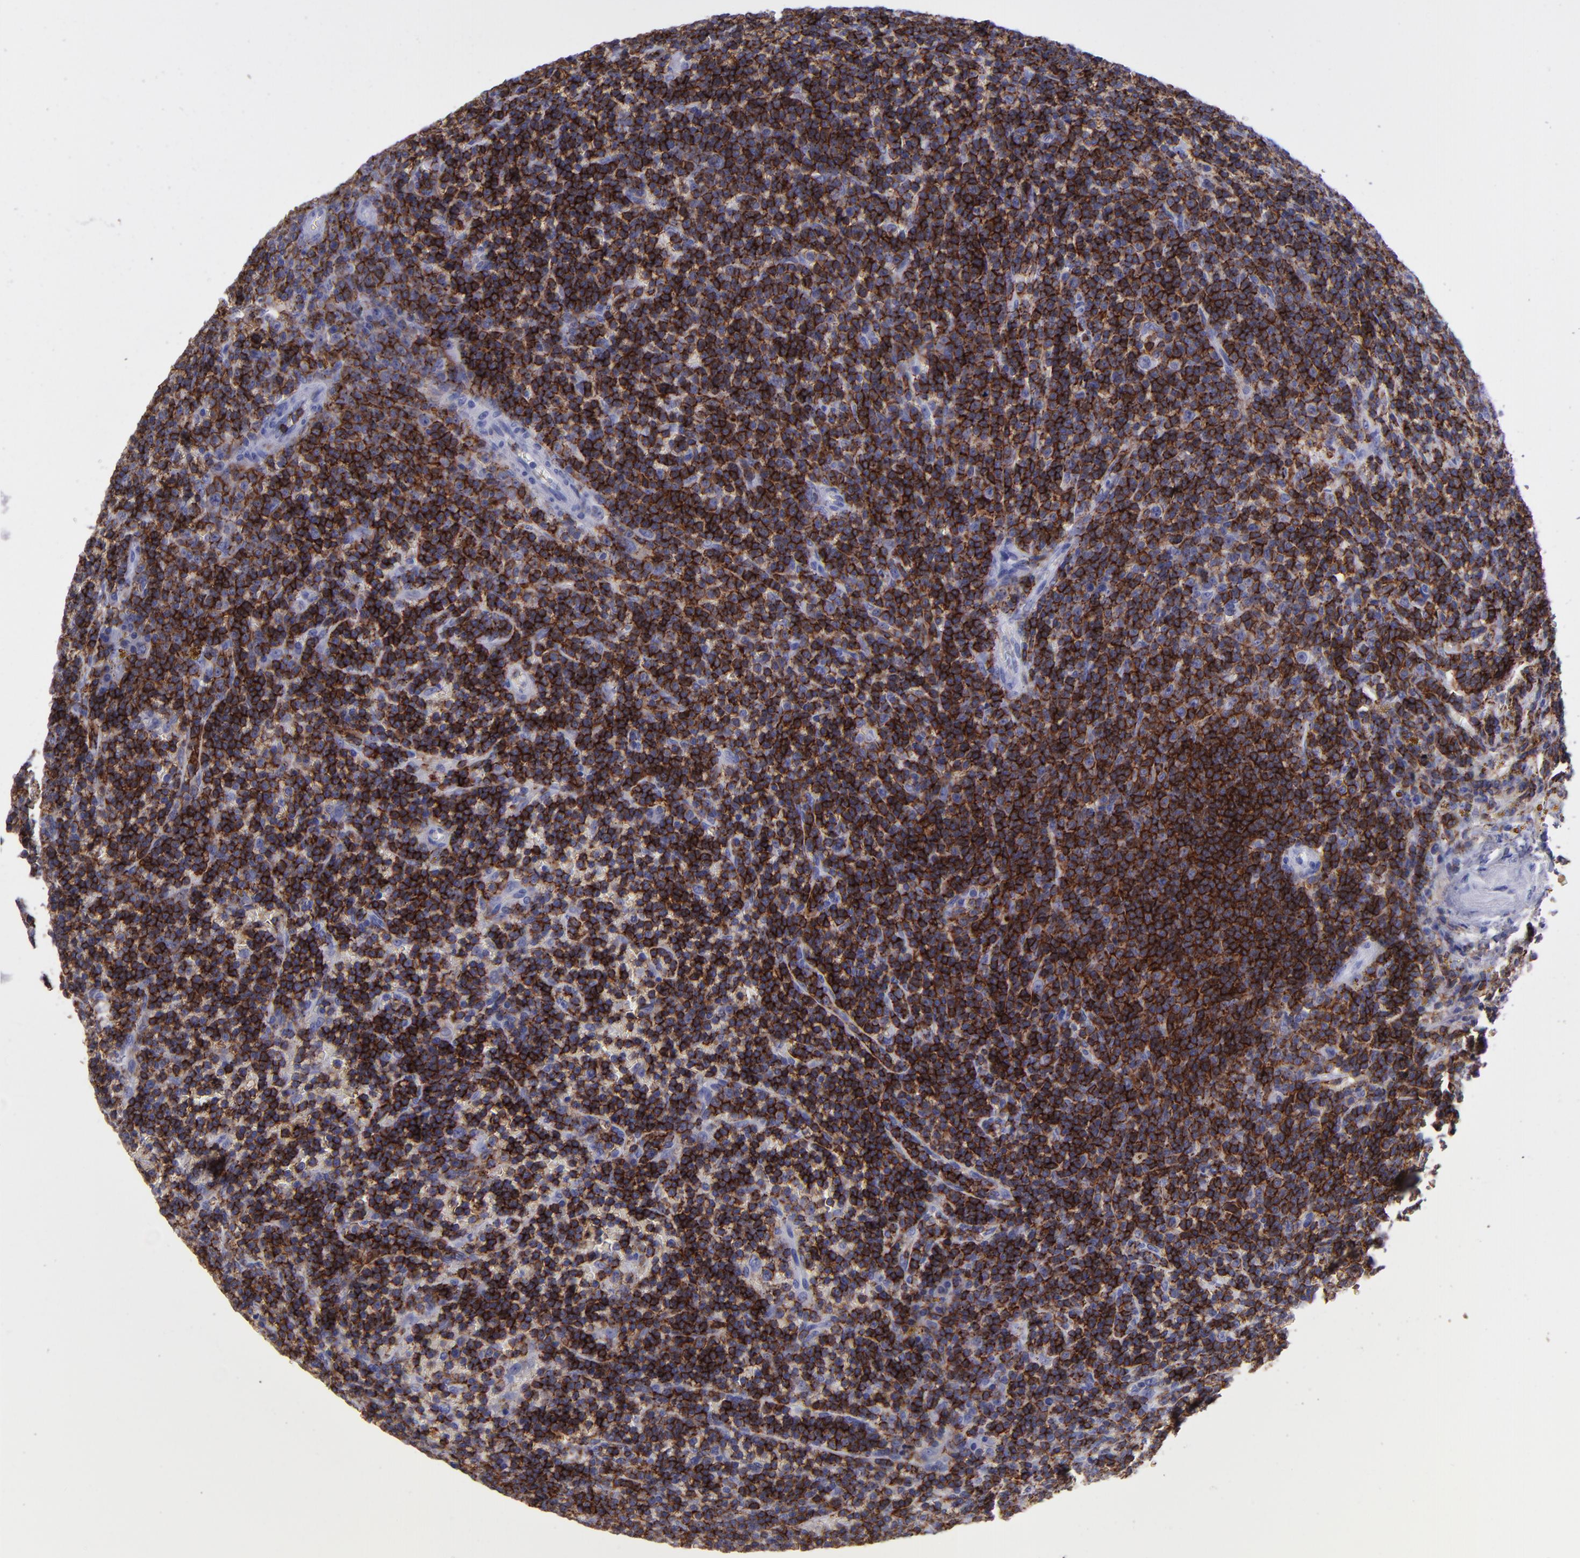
{"staining": {"intensity": "strong", "quantity": ">75%", "location": "cytoplasmic/membranous"}, "tissue": "lymphoma", "cell_type": "Tumor cells", "image_type": "cancer", "snomed": [{"axis": "morphology", "description": "Malignant lymphoma, non-Hodgkin's type, Low grade"}, {"axis": "topography", "description": "Spleen"}], "caption": "High-power microscopy captured an IHC image of malignant lymphoma, non-Hodgkin's type (low-grade), revealing strong cytoplasmic/membranous positivity in approximately >75% of tumor cells.", "gene": "CD37", "patient": {"sex": "male", "age": 80}}